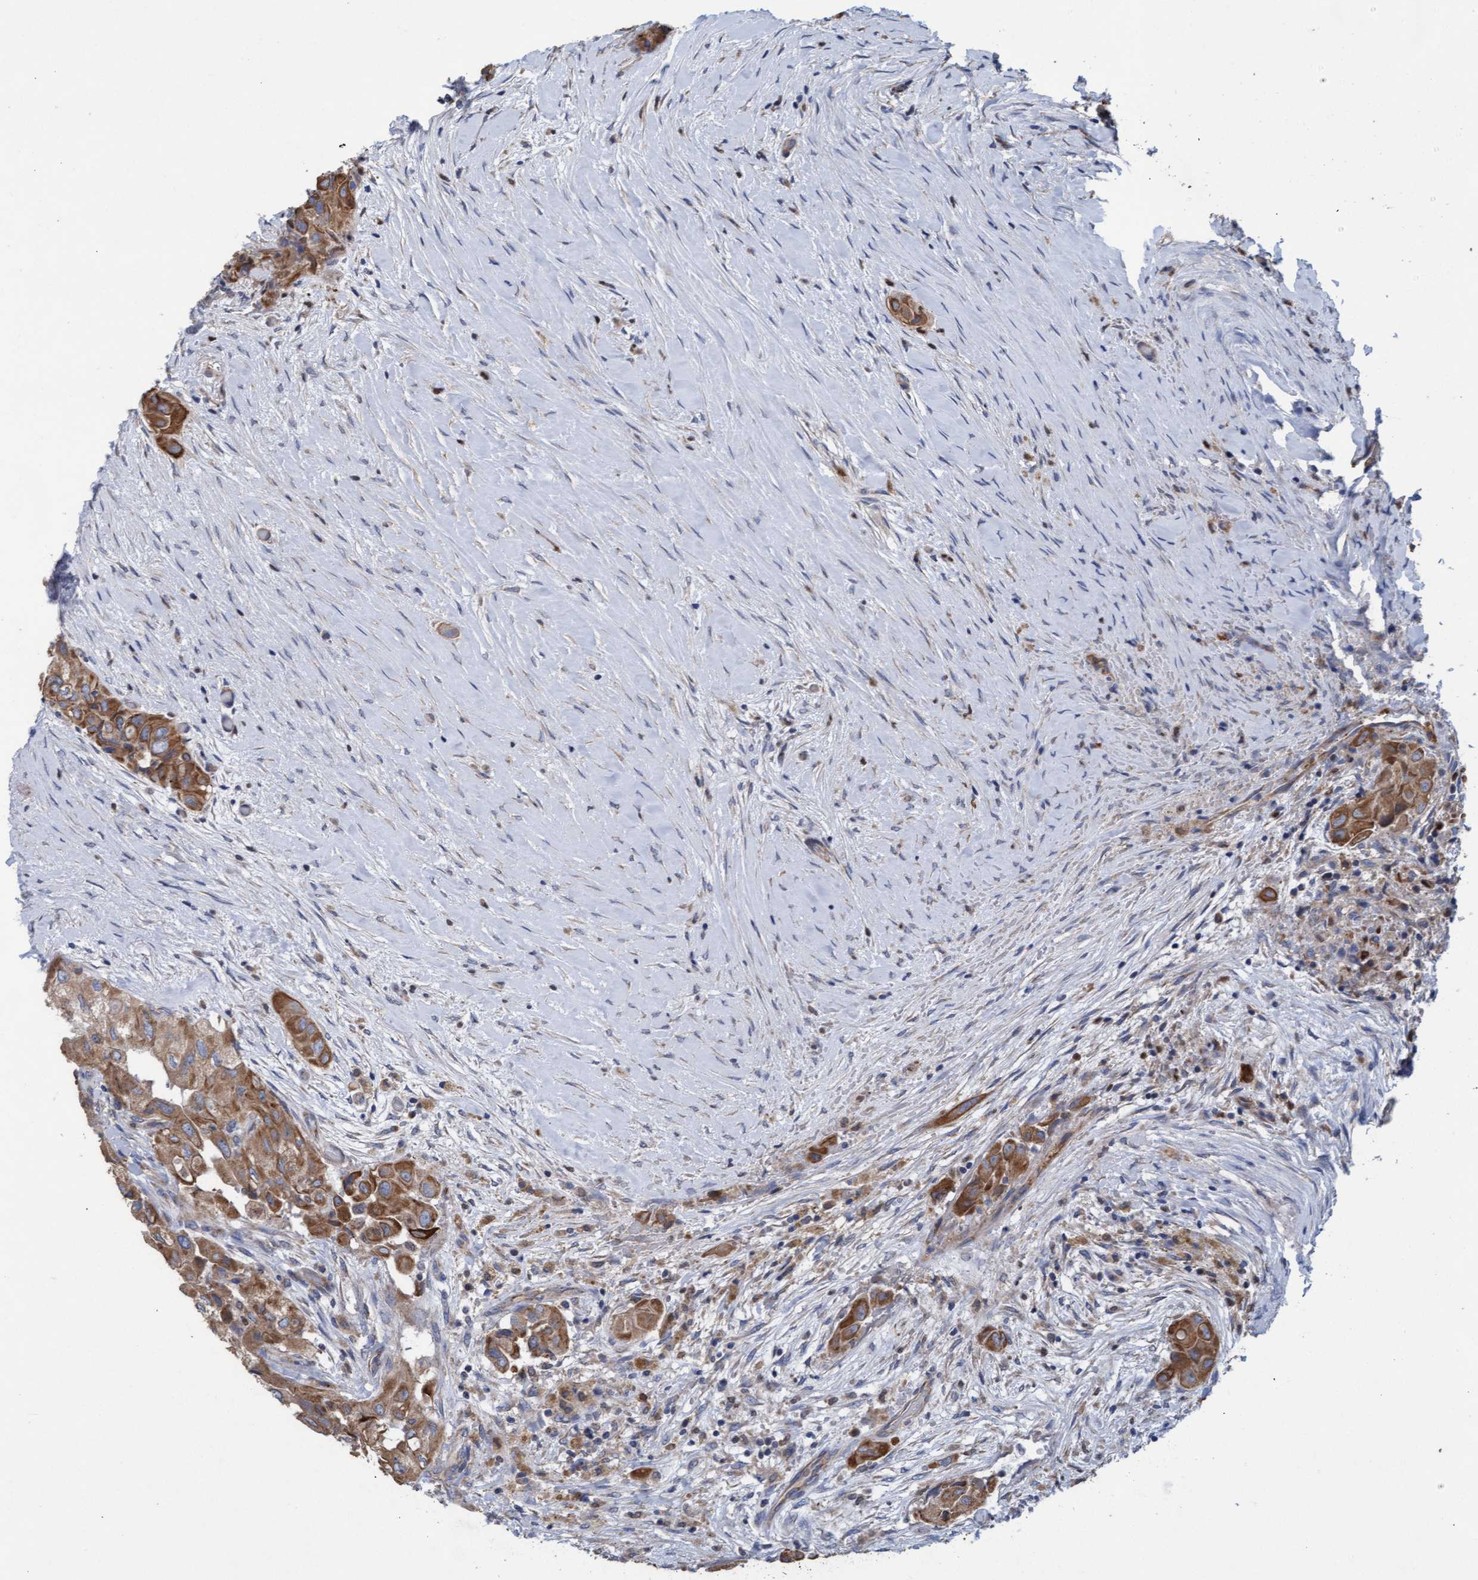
{"staining": {"intensity": "moderate", "quantity": ">75%", "location": "cytoplasmic/membranous"}, "tissue": "thyroid cancer", "cell_type": "Tumor cells", "image_type": "cancer", "snomed": [{"axis": "morphology", "description": "Papillary adenocarcinoma, NOS"}, {"axis": "topography", "description": "Thyroid gland"}], "caption": "Protein expression analysis of thyroid cancer displays moderate cytoplasmic/membranous staining in about >75% of tumor cells. The staining is performed using DAB (3,3'-diaminobenzidine) brown chromogen to label protein expression. The nuclei are counter-stained blue using hematoxylin.", "gene": "MRPL38", "patient": {"sex": "female", "age": 59}}